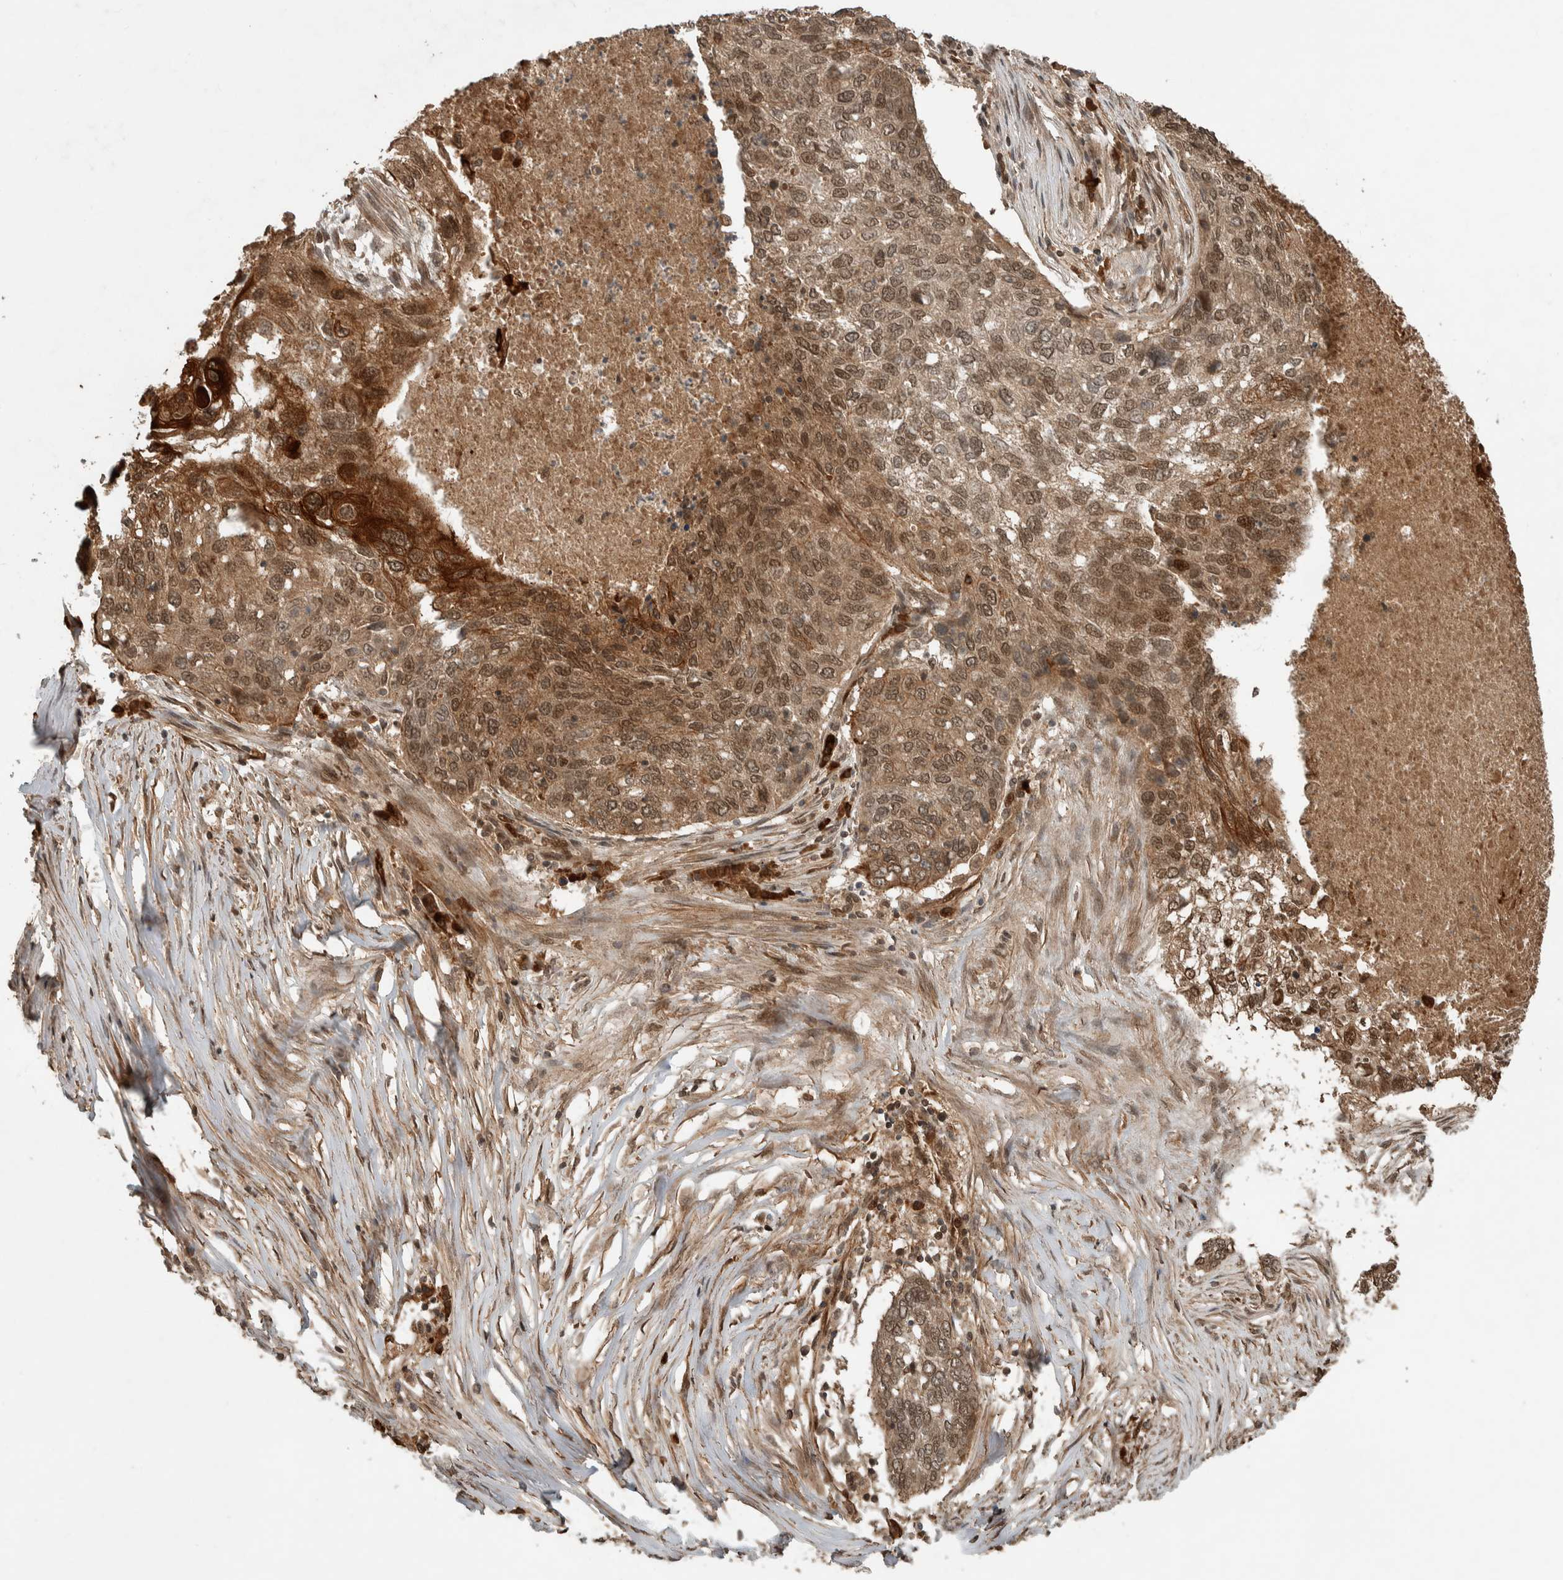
{"staining": {"intensity": "moderate", "quantity": ">75%", "location": "cytoplasmic/membranous,nuclear"}, "tissue": "lung cancer", "cell_type": "Tumor cells", "image_type": "cancer", "snomed": [{"axis": "morphology", "description": "Squamous cell carcinoma, NOS"}, {"axis": "topography", "description": "Lung"}], "caption": "Protein expression analysis of lung cancer (squamous cell carcinoma) displays moderate cytoplasmic/membranous and nuclear staining in approximately >75% of tumor cells.", "gene": "CNTROB", "patient": {"sex": "female", "age": 63}}